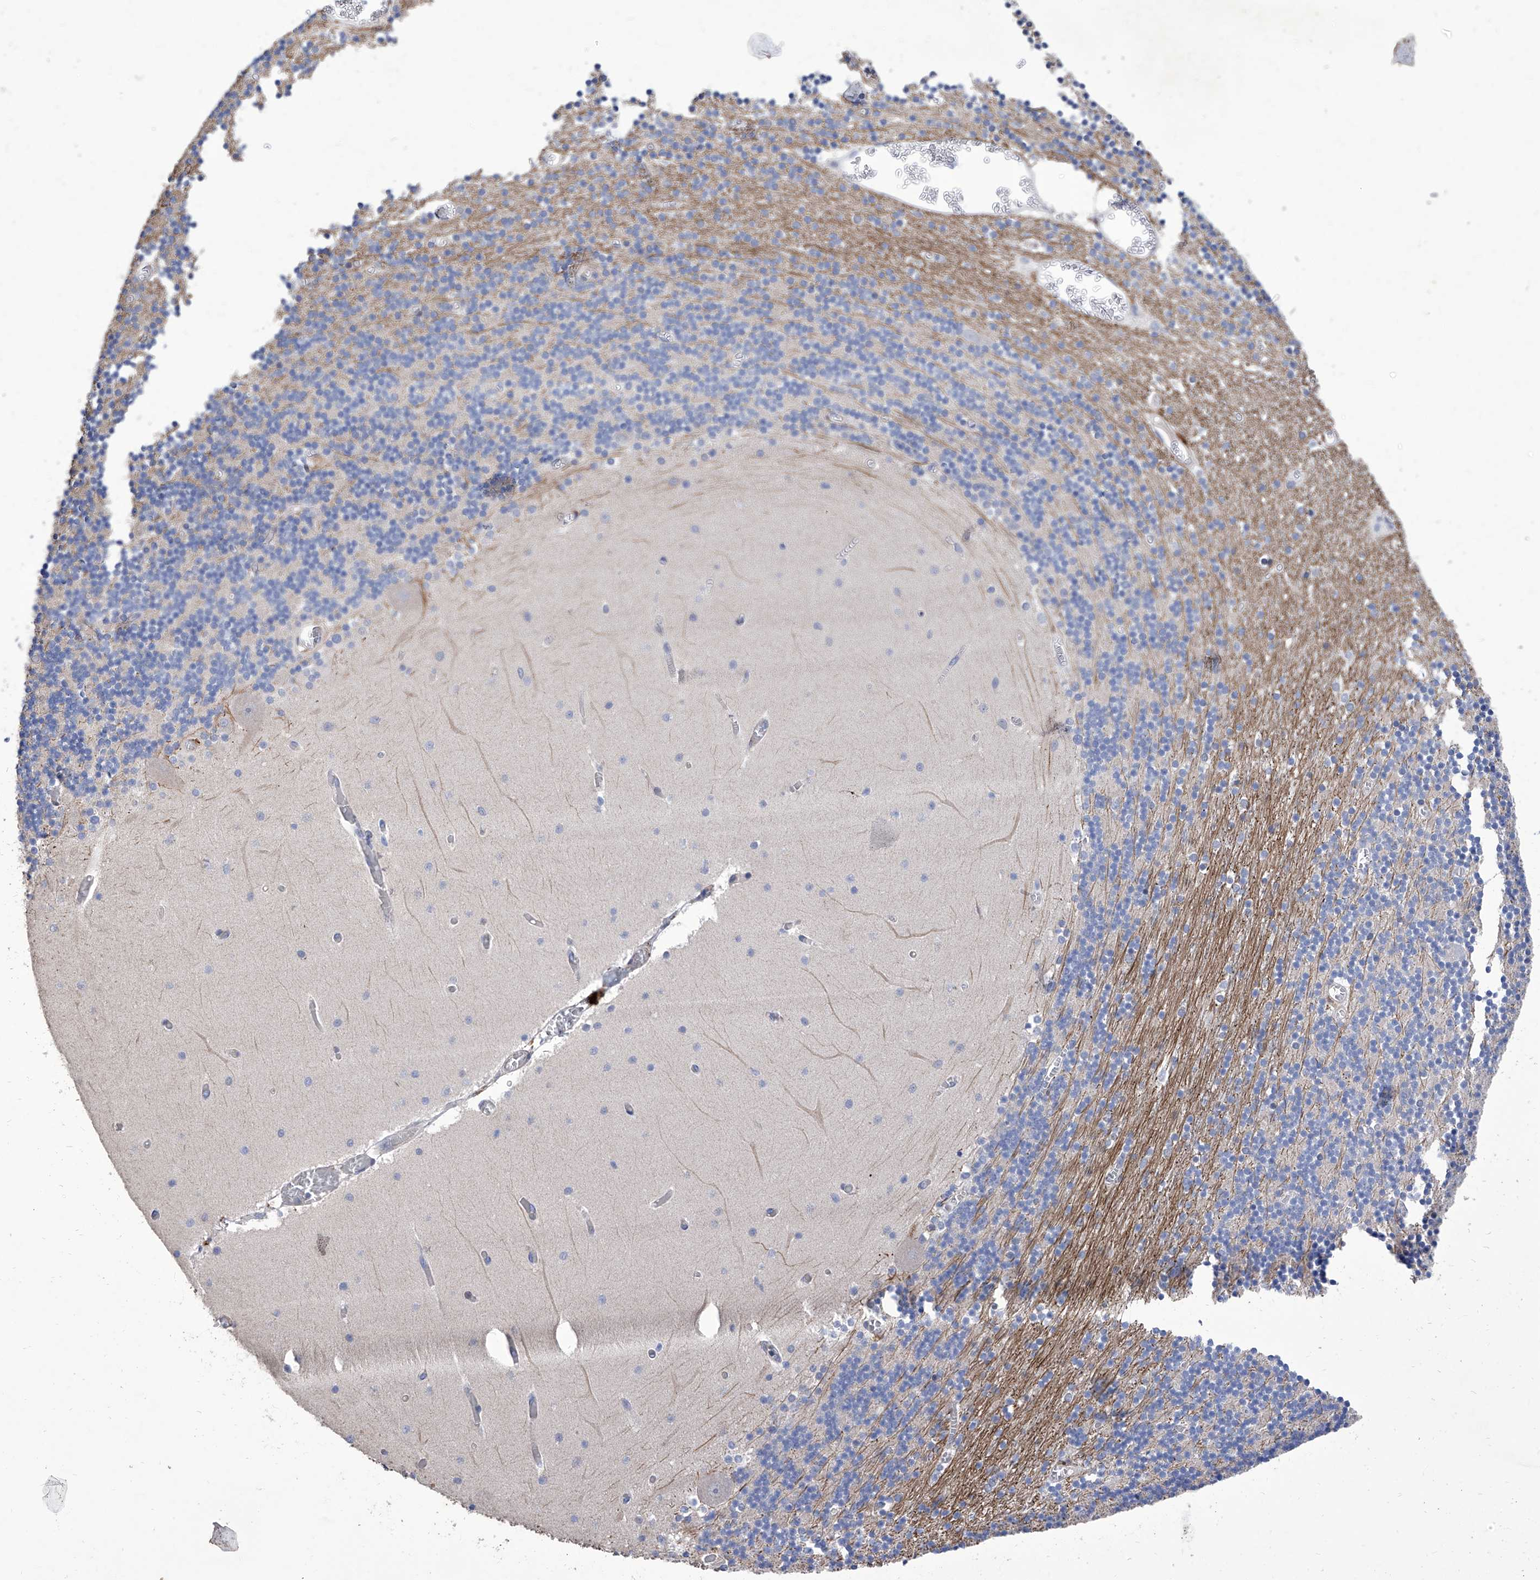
{"staining": {"intensity": "negative", "quantity": "none", "location": "none"}, "tissue": "cerebellum", "cell_type": "Cells in granular layer", "image_type": "normal", "snomed": [{"axis": "morphology", "description": "Normal tissue, NOS"}, {"axis": "topography", "description": "Cerebellum"}], "caption": "Cerebellum was stained to show a protein in brown. There is no significant positivity in cells in granular layer. The staining is performed using DAB (3,3'-diaminobenzidine) brown chromogen with nuclei counter-stained in using hematoxylin.", "gene": "TJAP1", "patient": {"sex": "female", "age": 28}}